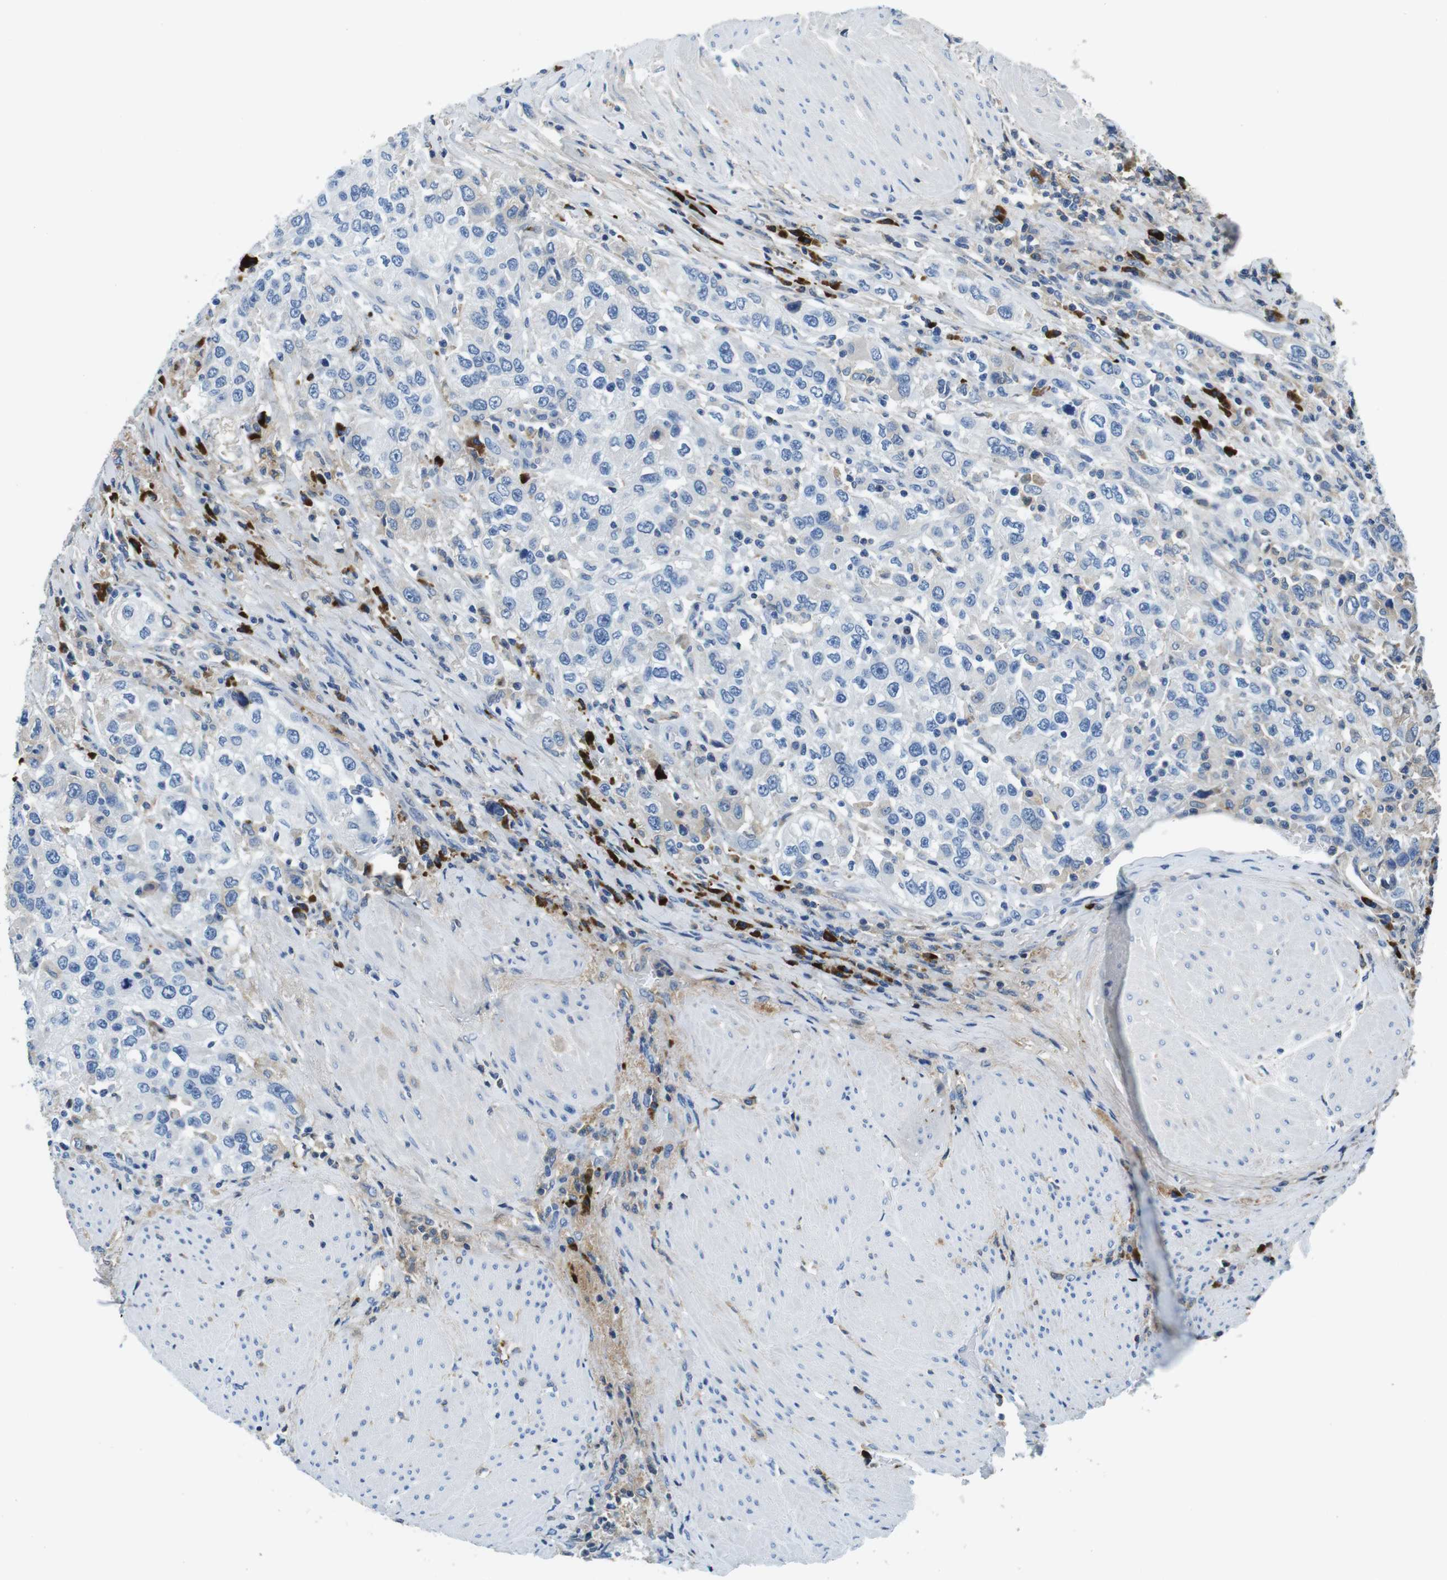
{"staining": {"intensity": "weak", "quantity": "<25%", "location": "cytoplasmic/membranous"}, "tissue": "urothelial cancer", "cell_type": "Tumor cells", "image_type": "cancer", "snomed": [{"axis": "morphology", "description": "Urothelial carcinoma, High grade"}, {"axis": "topography", "description": "Urinary bladder"}], "caption": "Image shows no protein expression in tumor cells of urothelial cancer tissue. (DAB IHC visualized using brightfield microscopy, high magnification).", "gene": "IGKC", "patient": {"sex": "female", "age": 80}}